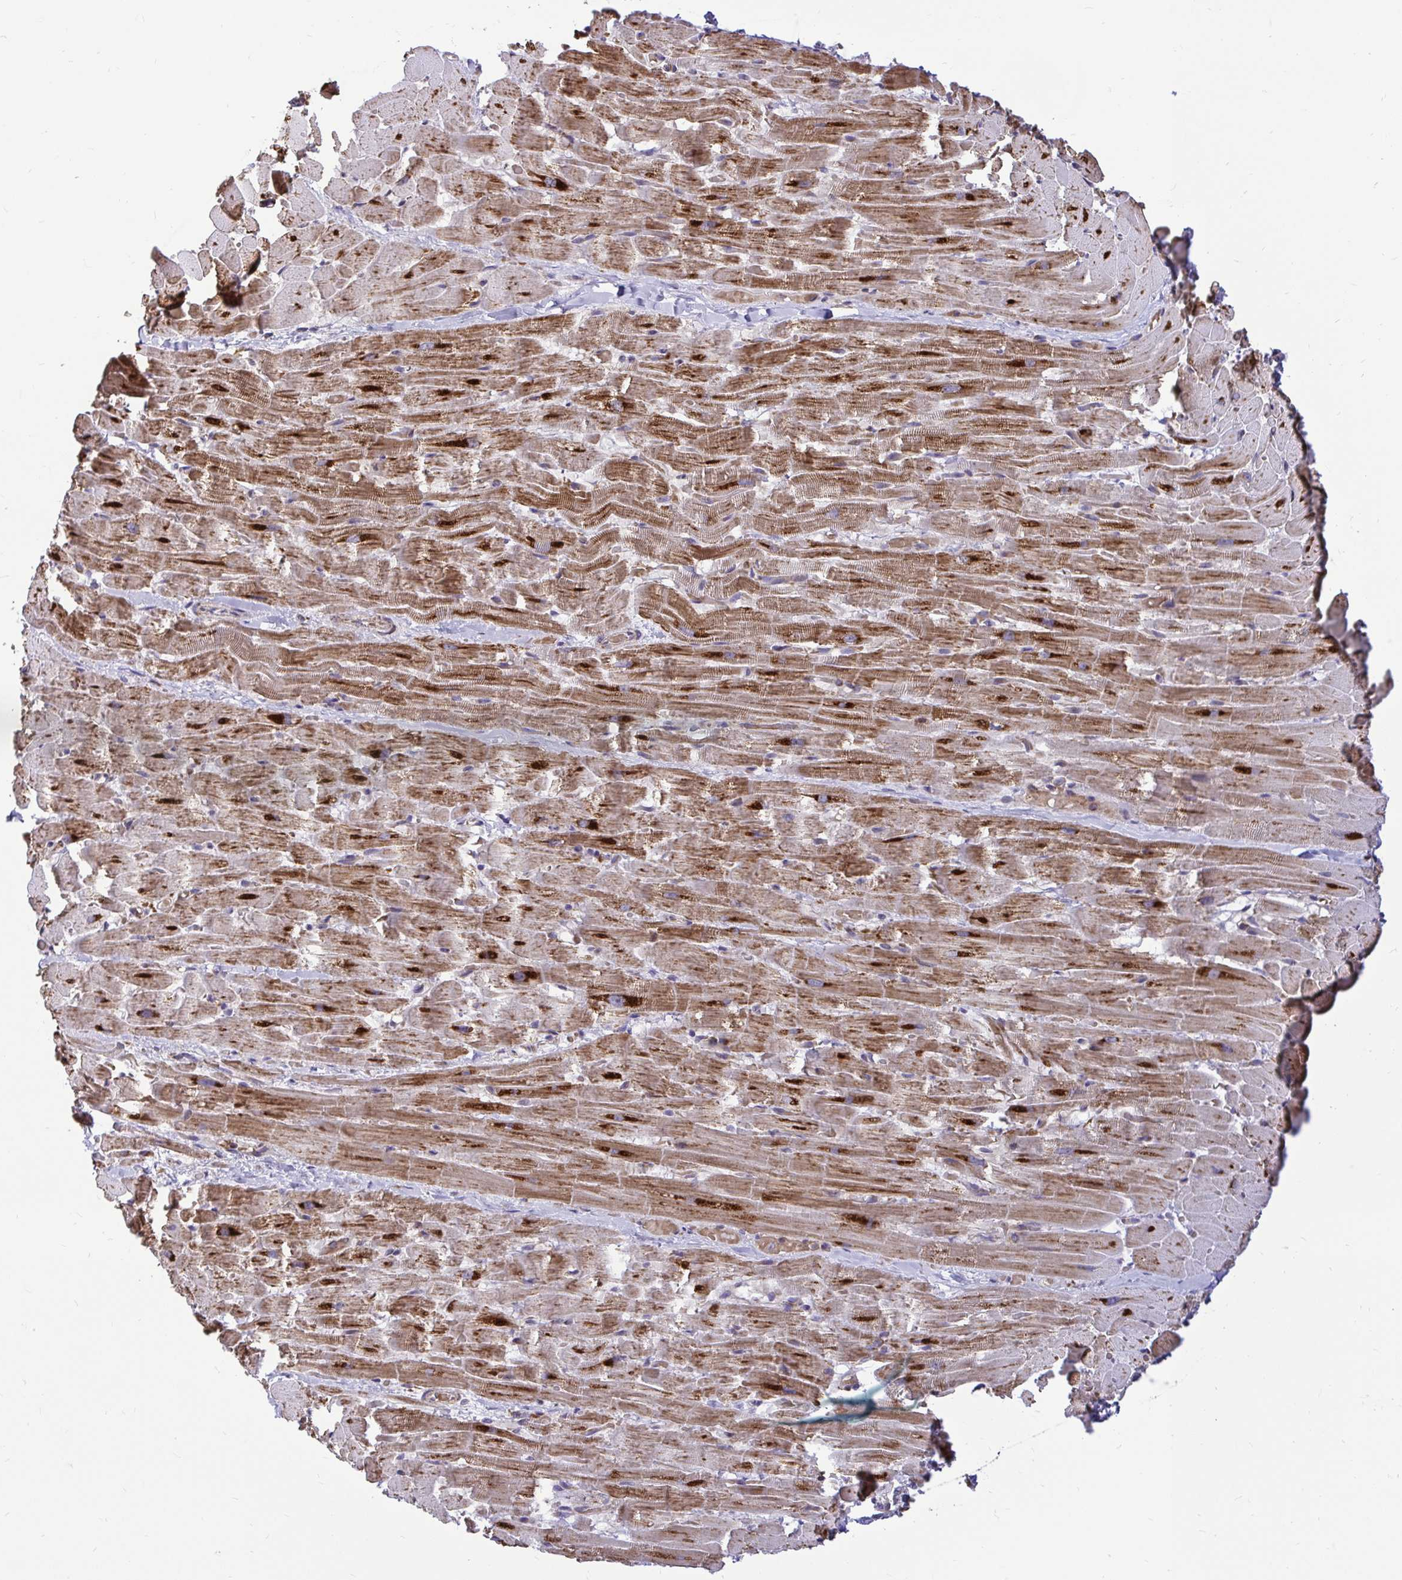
{"staining": {"intensity": "strong", "quantity": ">75%", "location": "cytoplasmic/membranous"}, "tissue": "heart muscle", "cell_type": "Cardiomyocytes", "image_type": "normal", "snomed": [{"axis": "morphology", "description": "Normal tissue, NOS"}, {"axis": "topography", "description": "Heart"}], "caption": "Immunohistochemistry staining of normal heart muscle, which reveals high levels of strong cytoplasmic/membranous expression in approximately >75% of cardiomyocytes indicating strong cytoplasmic/membranous protein staining. The staining was performed using DAB (brown) for protein detection and nuclei were counterstained in hematoxylin (blue).", "gene": "VTI1B", "patient": {"sex": "male", "age": 37}}